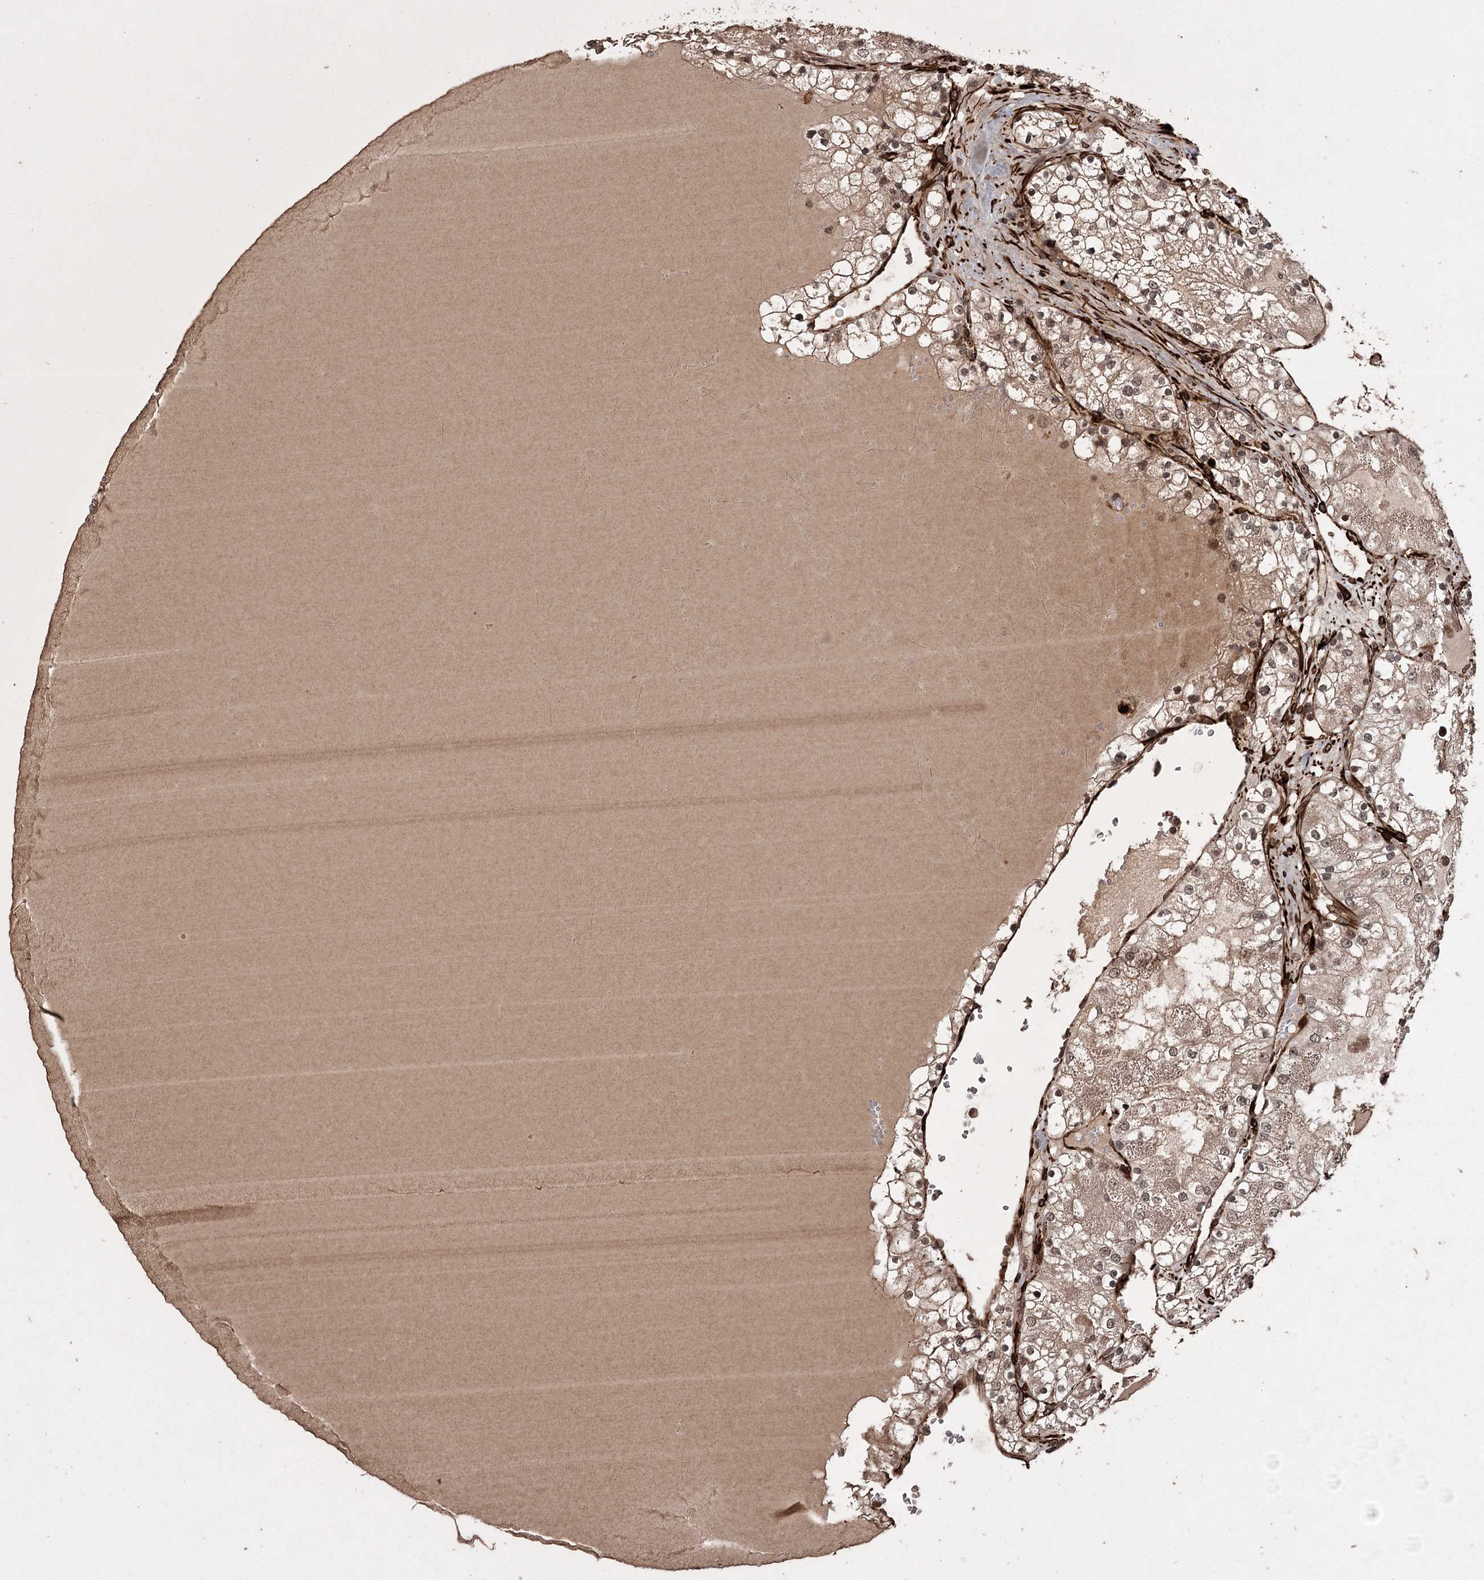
{"staining": {"intensity": "moderate", "quantity": ">75%", "location": "cytoplasmic/membranous,nuclear"}, "tissue": "renal cancer", "cell_type": "Tumor cells", "image_type": "cancer", "snomed": [{"axis": "morphology", "description": "Normal tissue, NOS"}, {"axis": "morphology", "description": "Adenocarcinoma, NOS"}, {"axis": "topography", "description": "Kidney"}], "caption": "Immunohistochemical staining of human renal cancer (adenocarcinoma) reveals moderate cytoplasmic/membranous and nuclear protein expression in approximately >75% of tumor cells.", "gene": "RPAP3", "patient": {"sex": "male", "age": 68}}